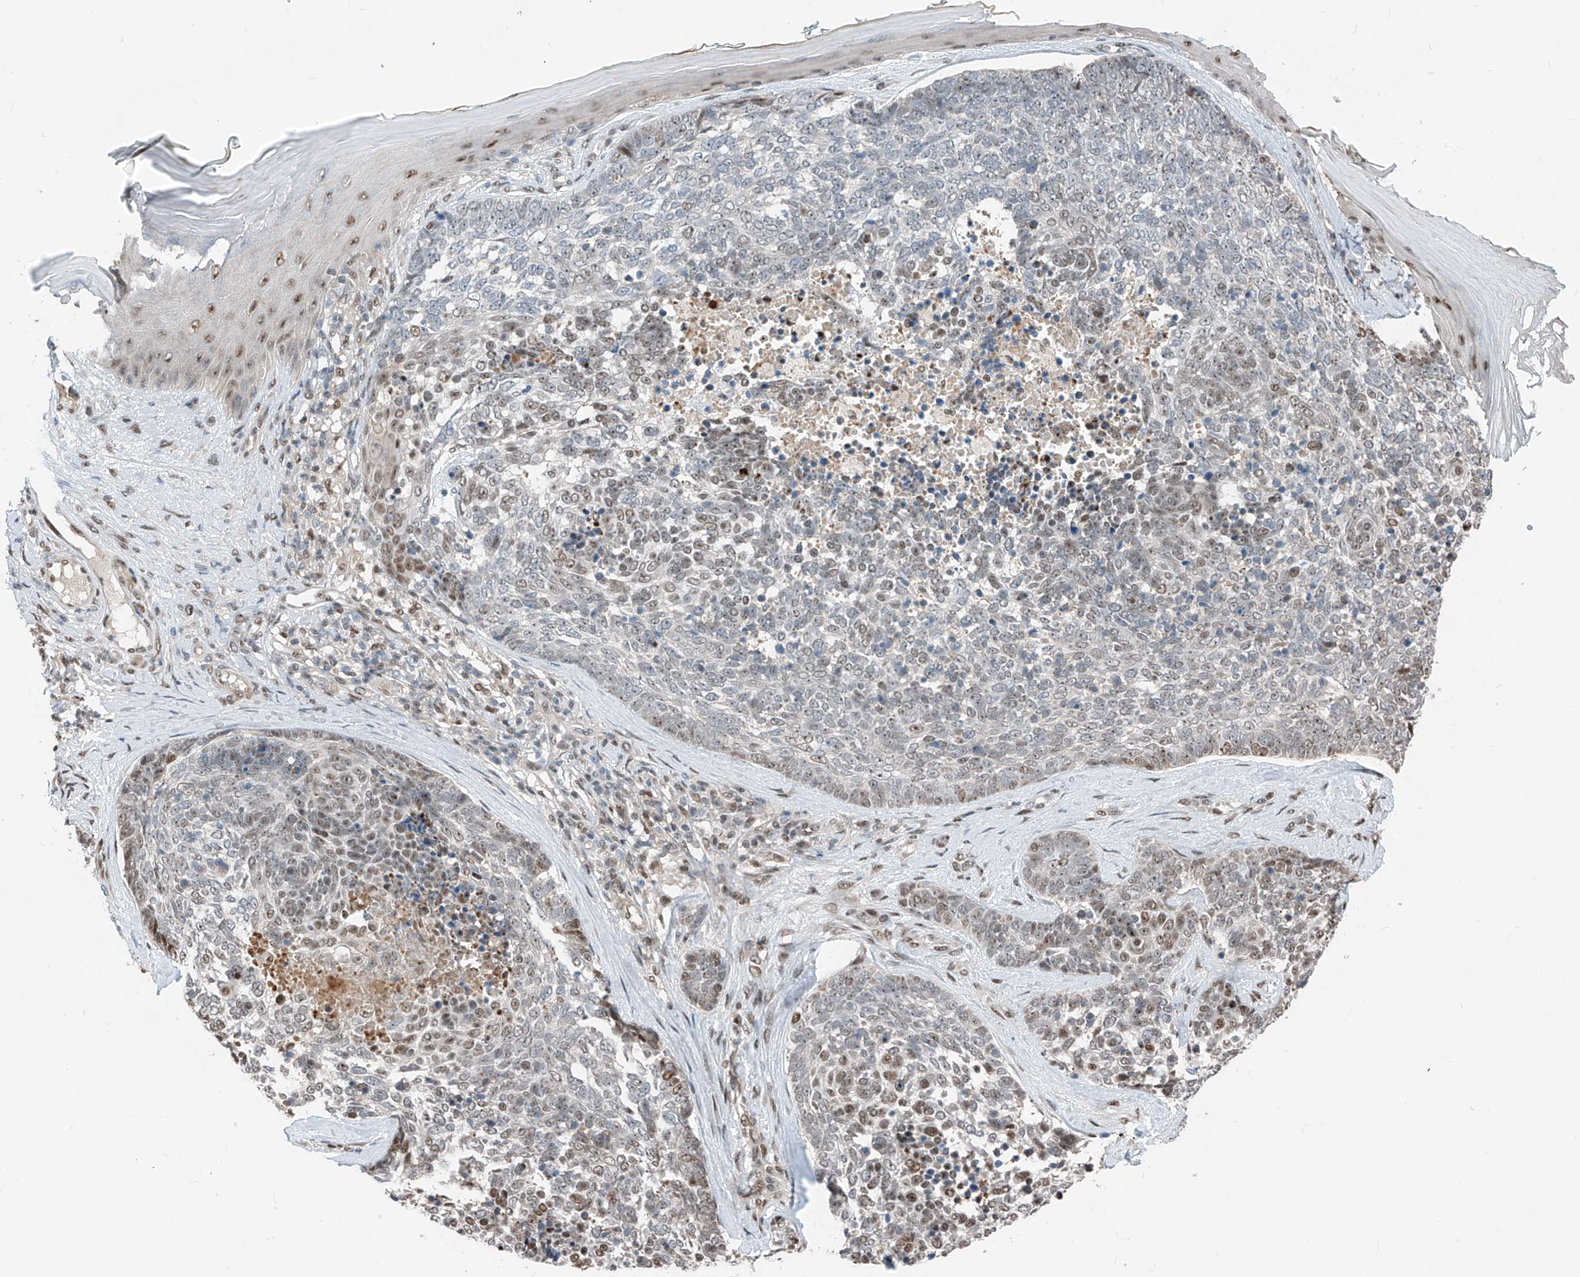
{"staining": {"intensity": "weak", "quantity": "25%-75%", "location": "nuclear"}, "tissue": "skin cancer", "cell_type": "Tumor cells", "image_type": "cancer", "snomed": [{"axis": "morphology", "description": "Basal cell carcinoma"}, {"axis": "topography", "description": "Skin"}], "caption": "Skin cancer (basal cell carcinoma) stained for a protein (brown) reveals weak nuclear positive expression in about 25%-75% of tumor cells.", "gene": "RBP7", "patient": {"sex": "female", "age": 81}}